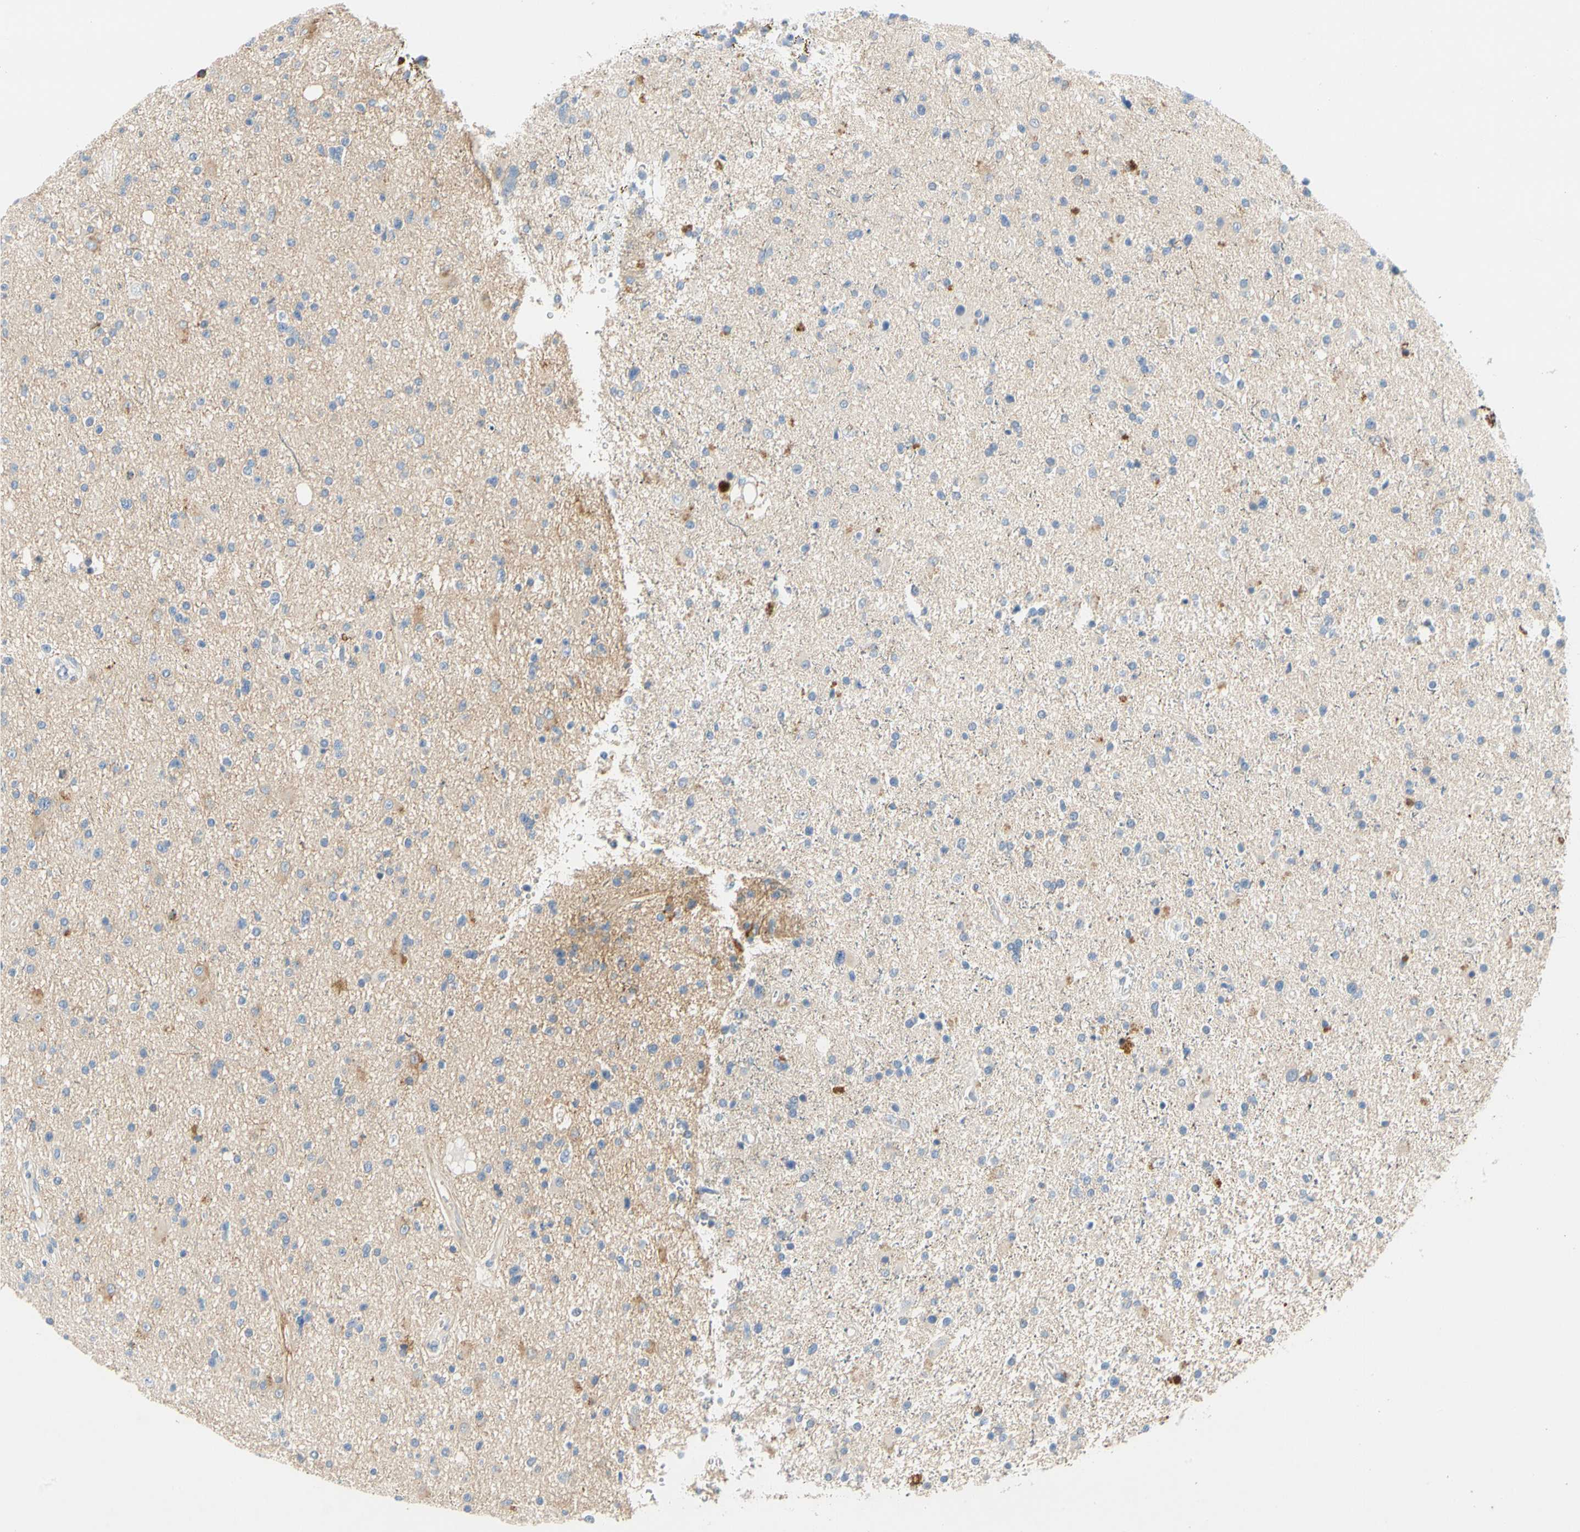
{"staining": {"intensity": "negative", "quantity": "none", "location": "none"}, "tissue": "glioma", "cell_type": "Tumor cells", "image_type": "cancer", "snomed": [{"axis": "morphology", "description": "Glioma, malignant, High grade"}, {"axis": "topography", "description": "Brain"}], "caption": "Immunohistochemistry photomicrograph of high-grade glioma (malignant) stained for a protein (brown), which shows no positivity in tumor cells. (DAB IHC visualized using brightfield microscopy, high magnification).", "gene": "CCM2L", "patient": {"sex": "male", "age": 33}}